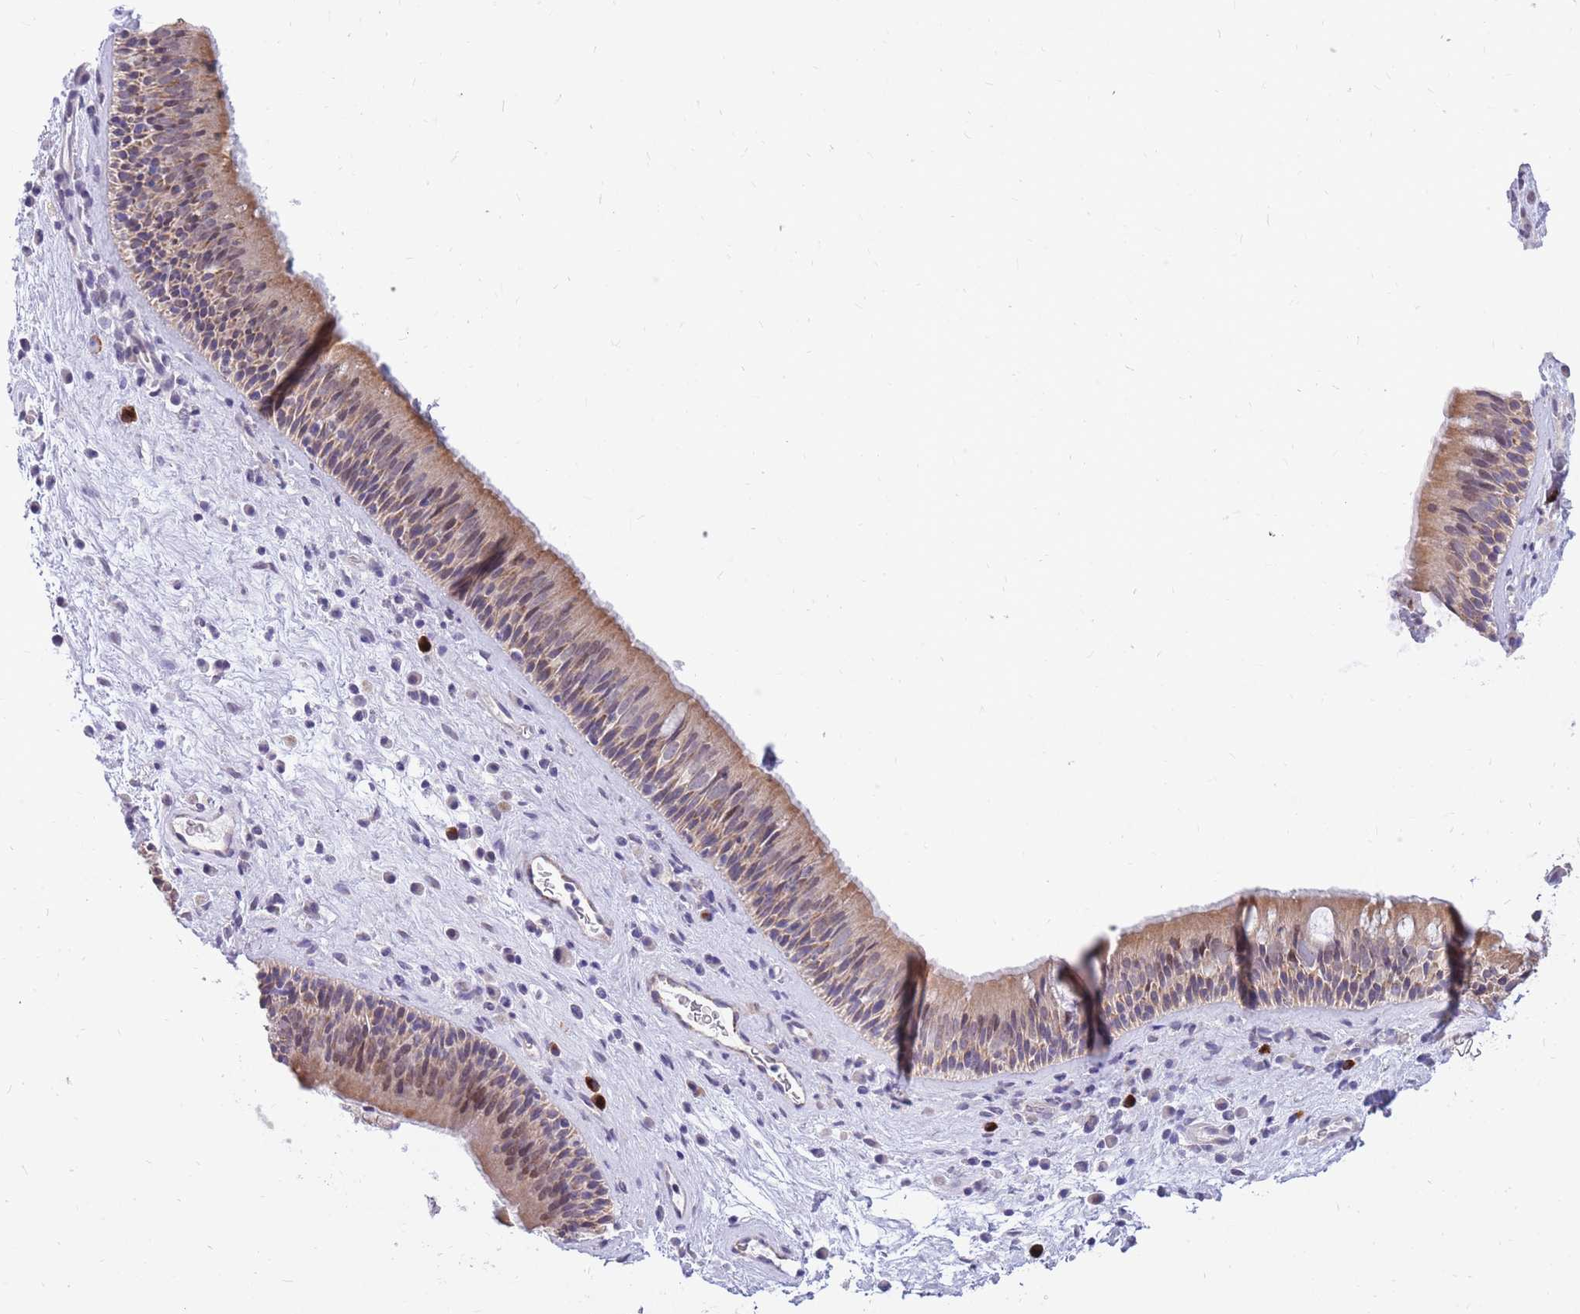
{"staining": {"intensity": "moderate", "quantity": "25%-75%", "location": "cytoplasmic/membranous,nuclear"}, "tissue": "nasopharynx", "cell_type": "Respiratory epithelial cells", "image_type": "normal", "snomed": [{"axis": "morphology", "description": "Normal tissue, NOS"}, {"axis": "topography", "description": "Nasopharynx"}], "caption": "A micrograph of nasopharynx stained for a protein shows moderate cytoplasmic/membranous,nuclear brown staining in respiratory epithelial cells.", "gene": "RNF170", "patient": {"sex": "male", "age": 63}}